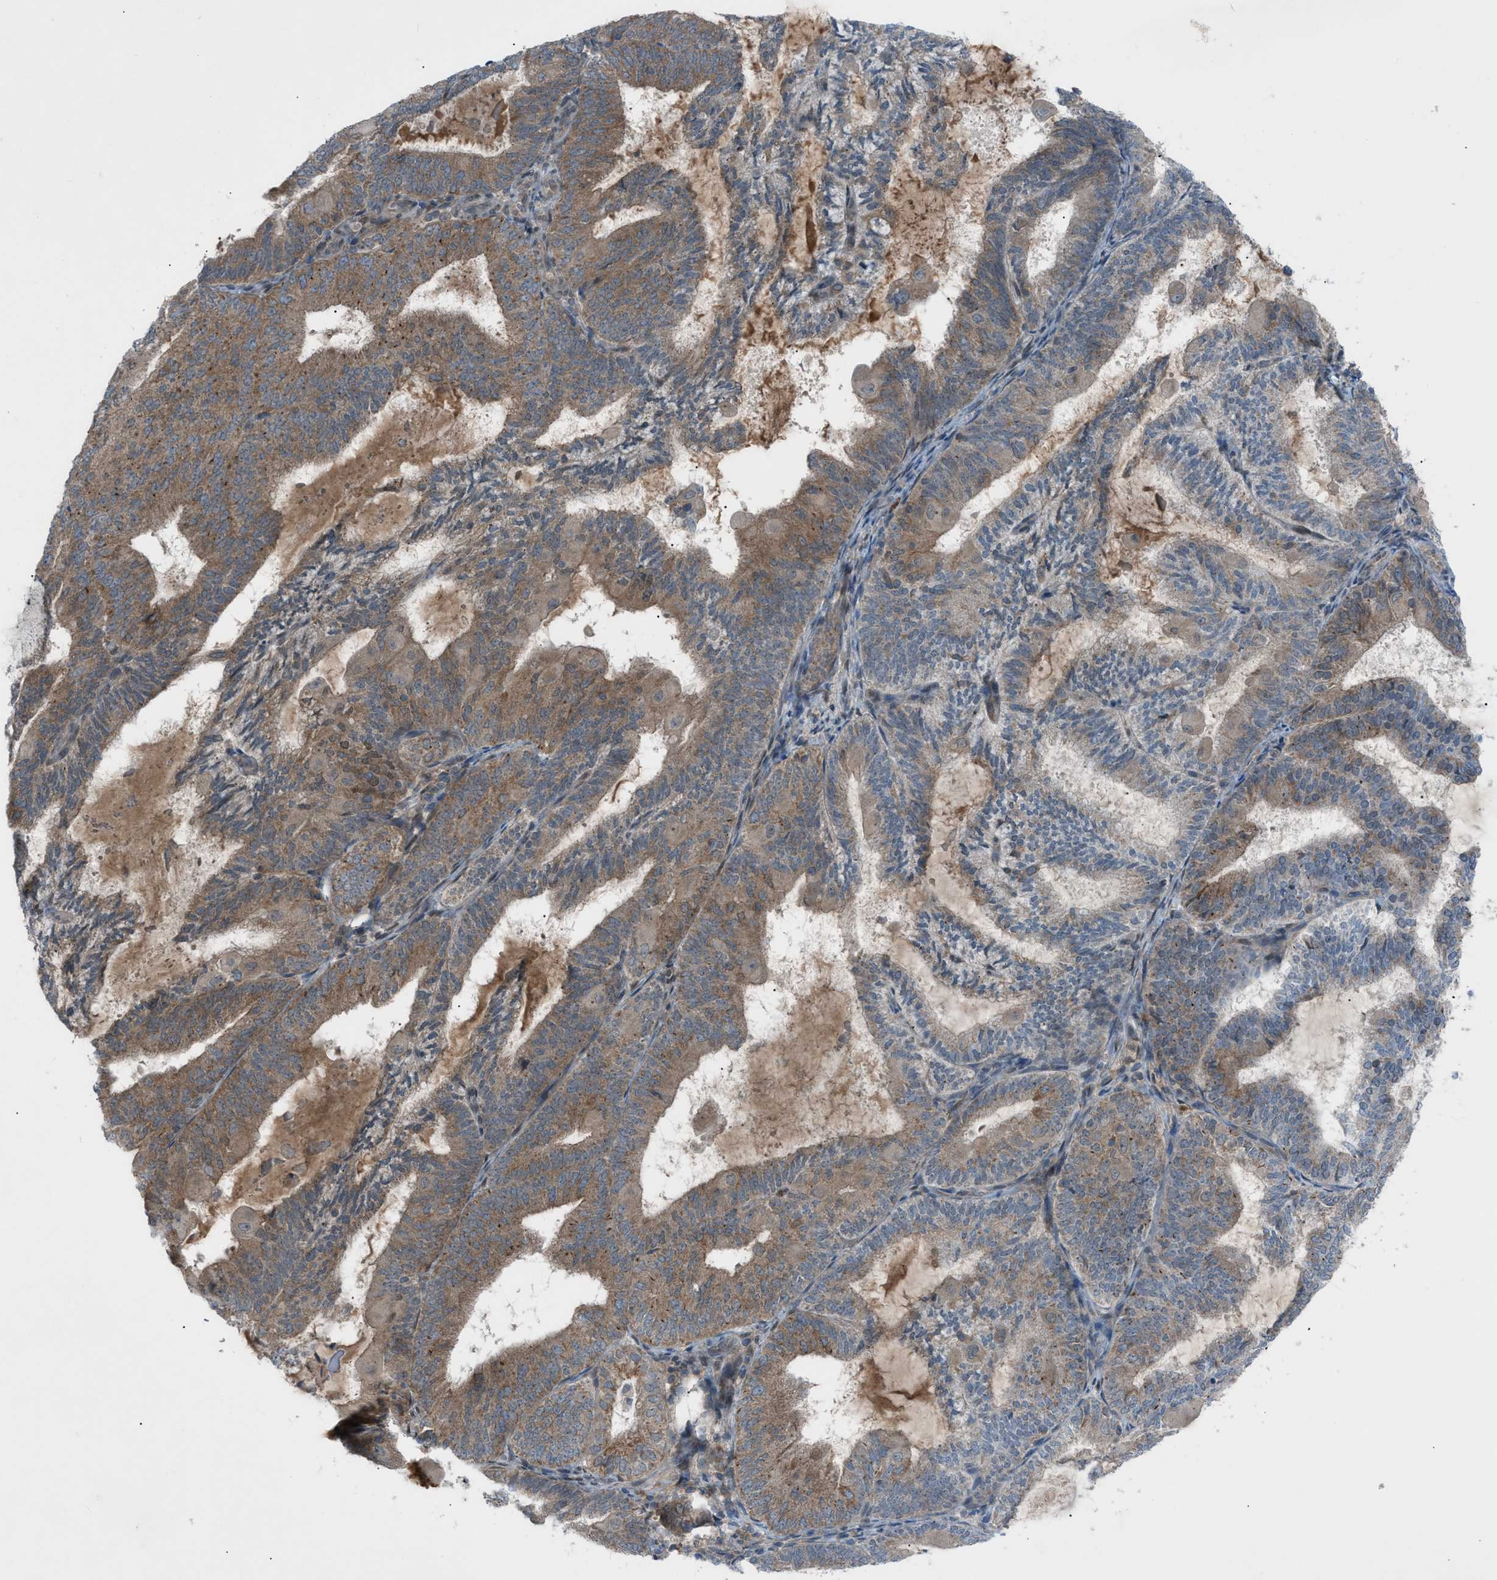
{"staining": {"intensity": "moderate", "quantity": ">75%", "location": "cytoplasmic/membranous"}, "tissue": "endometrial cancer", "cell_type": "Tumor cells", "image_type": "cancer", "snomed": [{"axis": "morphology", "description": "Adenocarcinoma, NOS"}, {"axis": "topography", "description": "Endometrium"}], "caption": "This is an image of IHC staining of adenocarcinoma (endometrial), which shows moderate staining in the cytoplasmic/membranous of tumor cells.", "gene": "DYRK1A", "patient": {"sex": "female", "age": 81}}